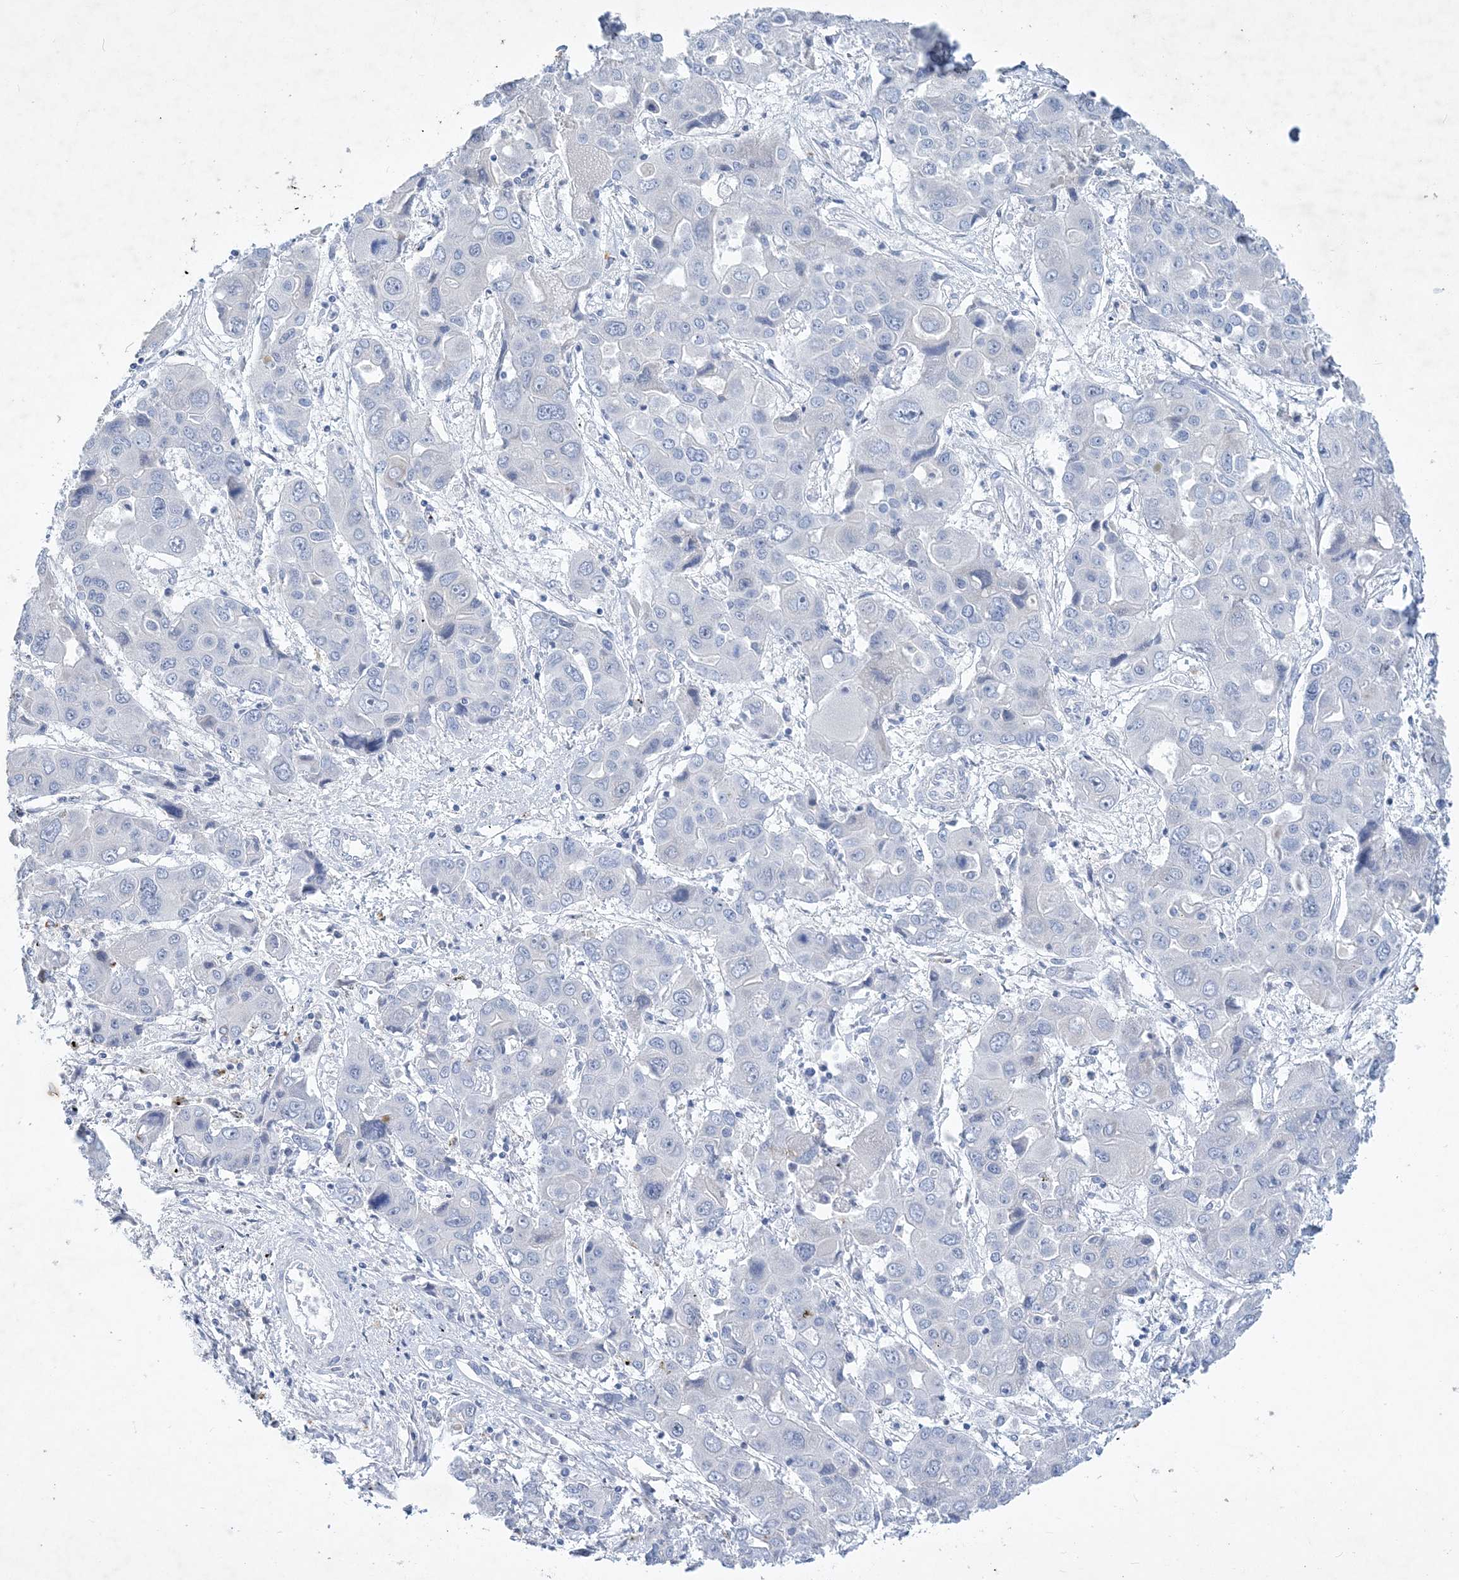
{"staining": {"intensity": "negative", "quantity": "none", "location": "none"}, "tissue": "liver cancer", "cell_type": "Tumor cells", "image_type": "cancer", "snomed": [{"axis": "morphology", "description": "Cholangiocarcinoma"}, {"axis": "topography", "description": "Liver"}], "caption": "Liver cancer (cholangiocarcinoma) stained for a protein using immunohistochemistry demonstrates no positivity tumor cells.", "gene": "COPS8", "patient": {"sex": "male", "age": 67}}